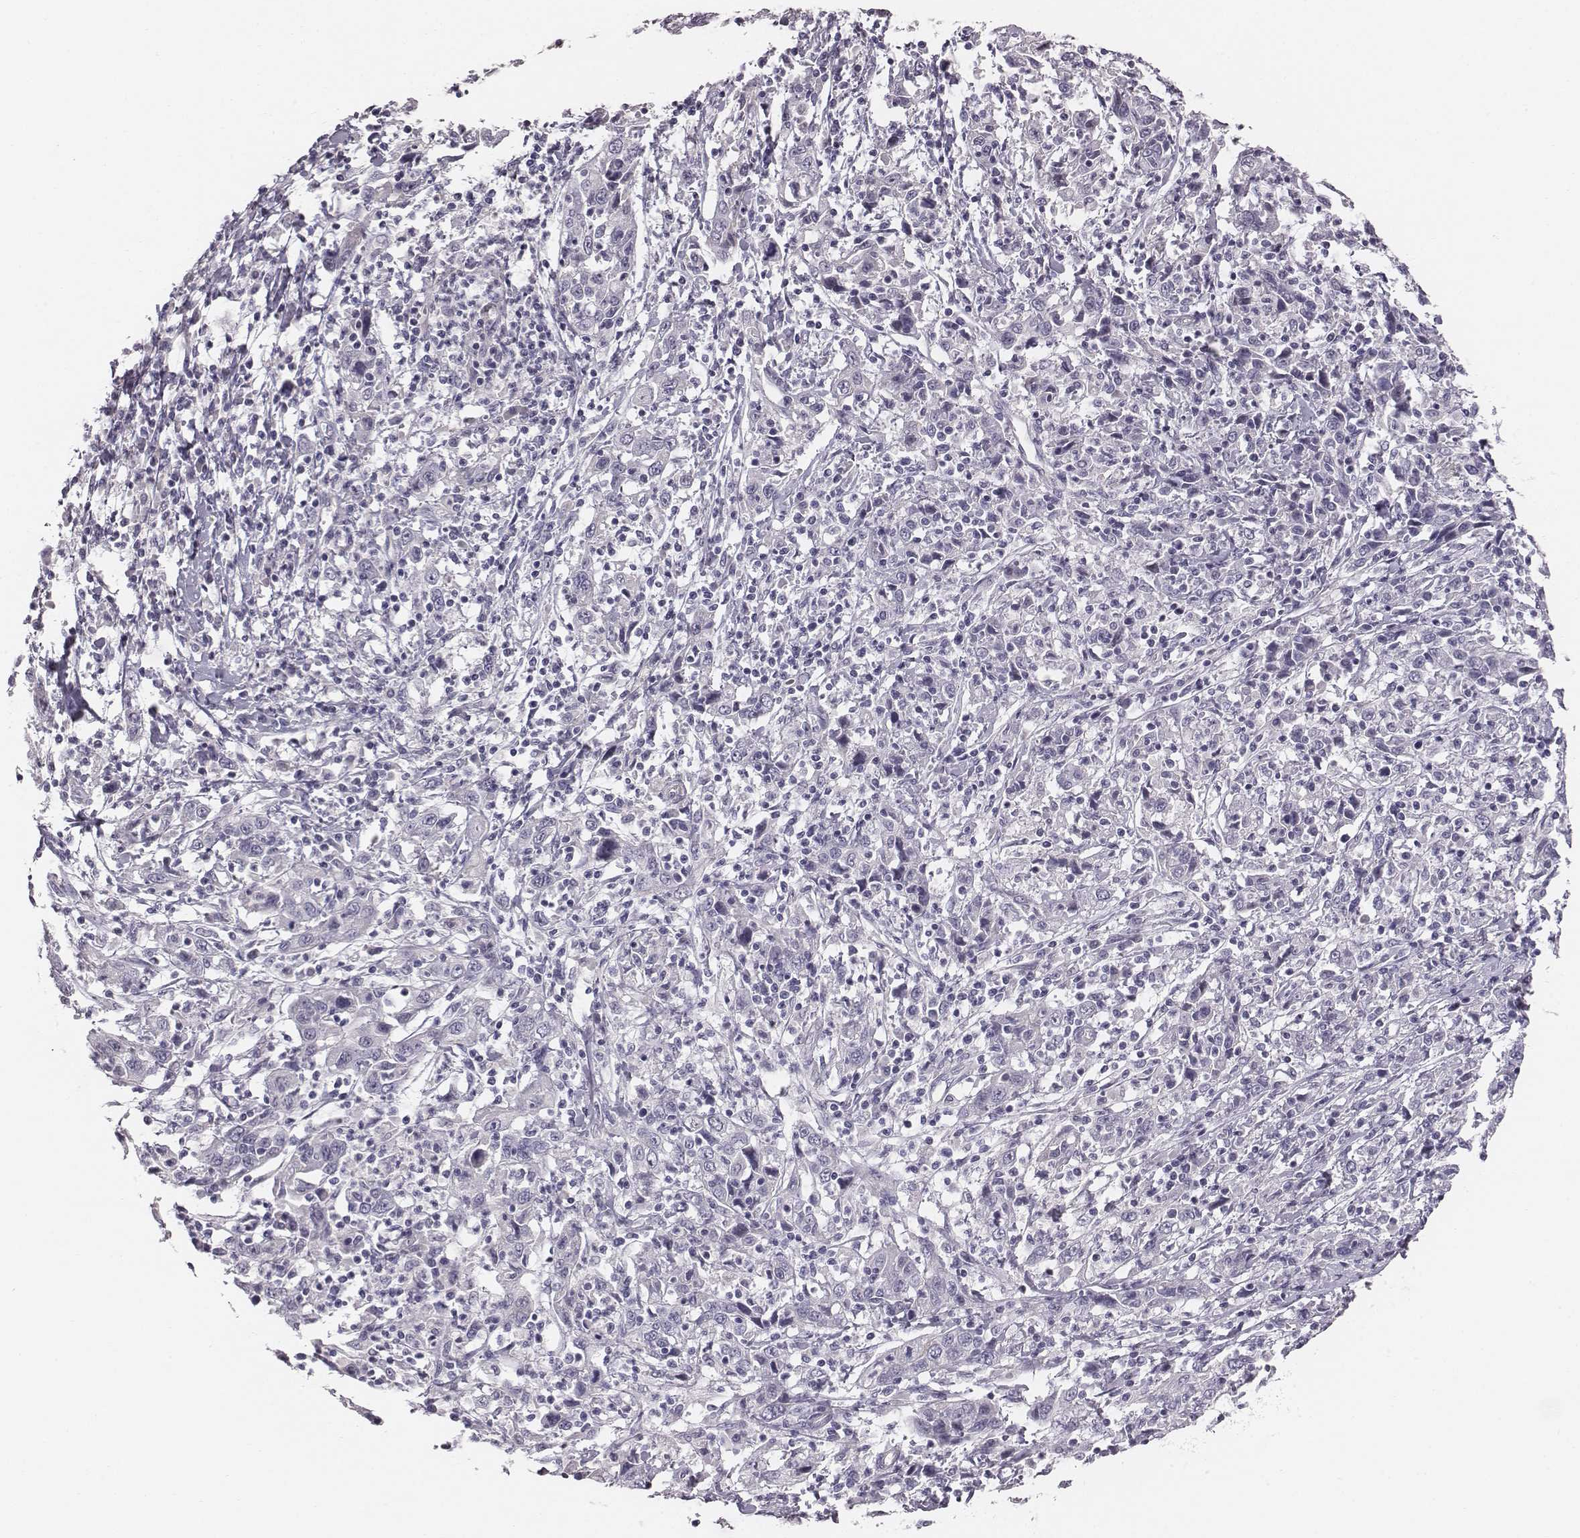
{"staining": {"intensity": "negative", "quantity": "none", "location": "none"}, "tissue": "cervical cancer", "cell_type": "Tumor cells", "image_type": "cancer", "snomed": [{"axis": "morphology", "description": "Squamous cell carcinoma, NOS"}, {"axis": "topography", "description": "Cervix"}], "caption": "Histopathology image shows no protein positivity in tumor cells of cervical squamous cell carcinoma tissue. (DAB IHC with hematoxylin counter stain).", "gene": "CACNG4", "patient": {"sex": "female", "age": 46}}